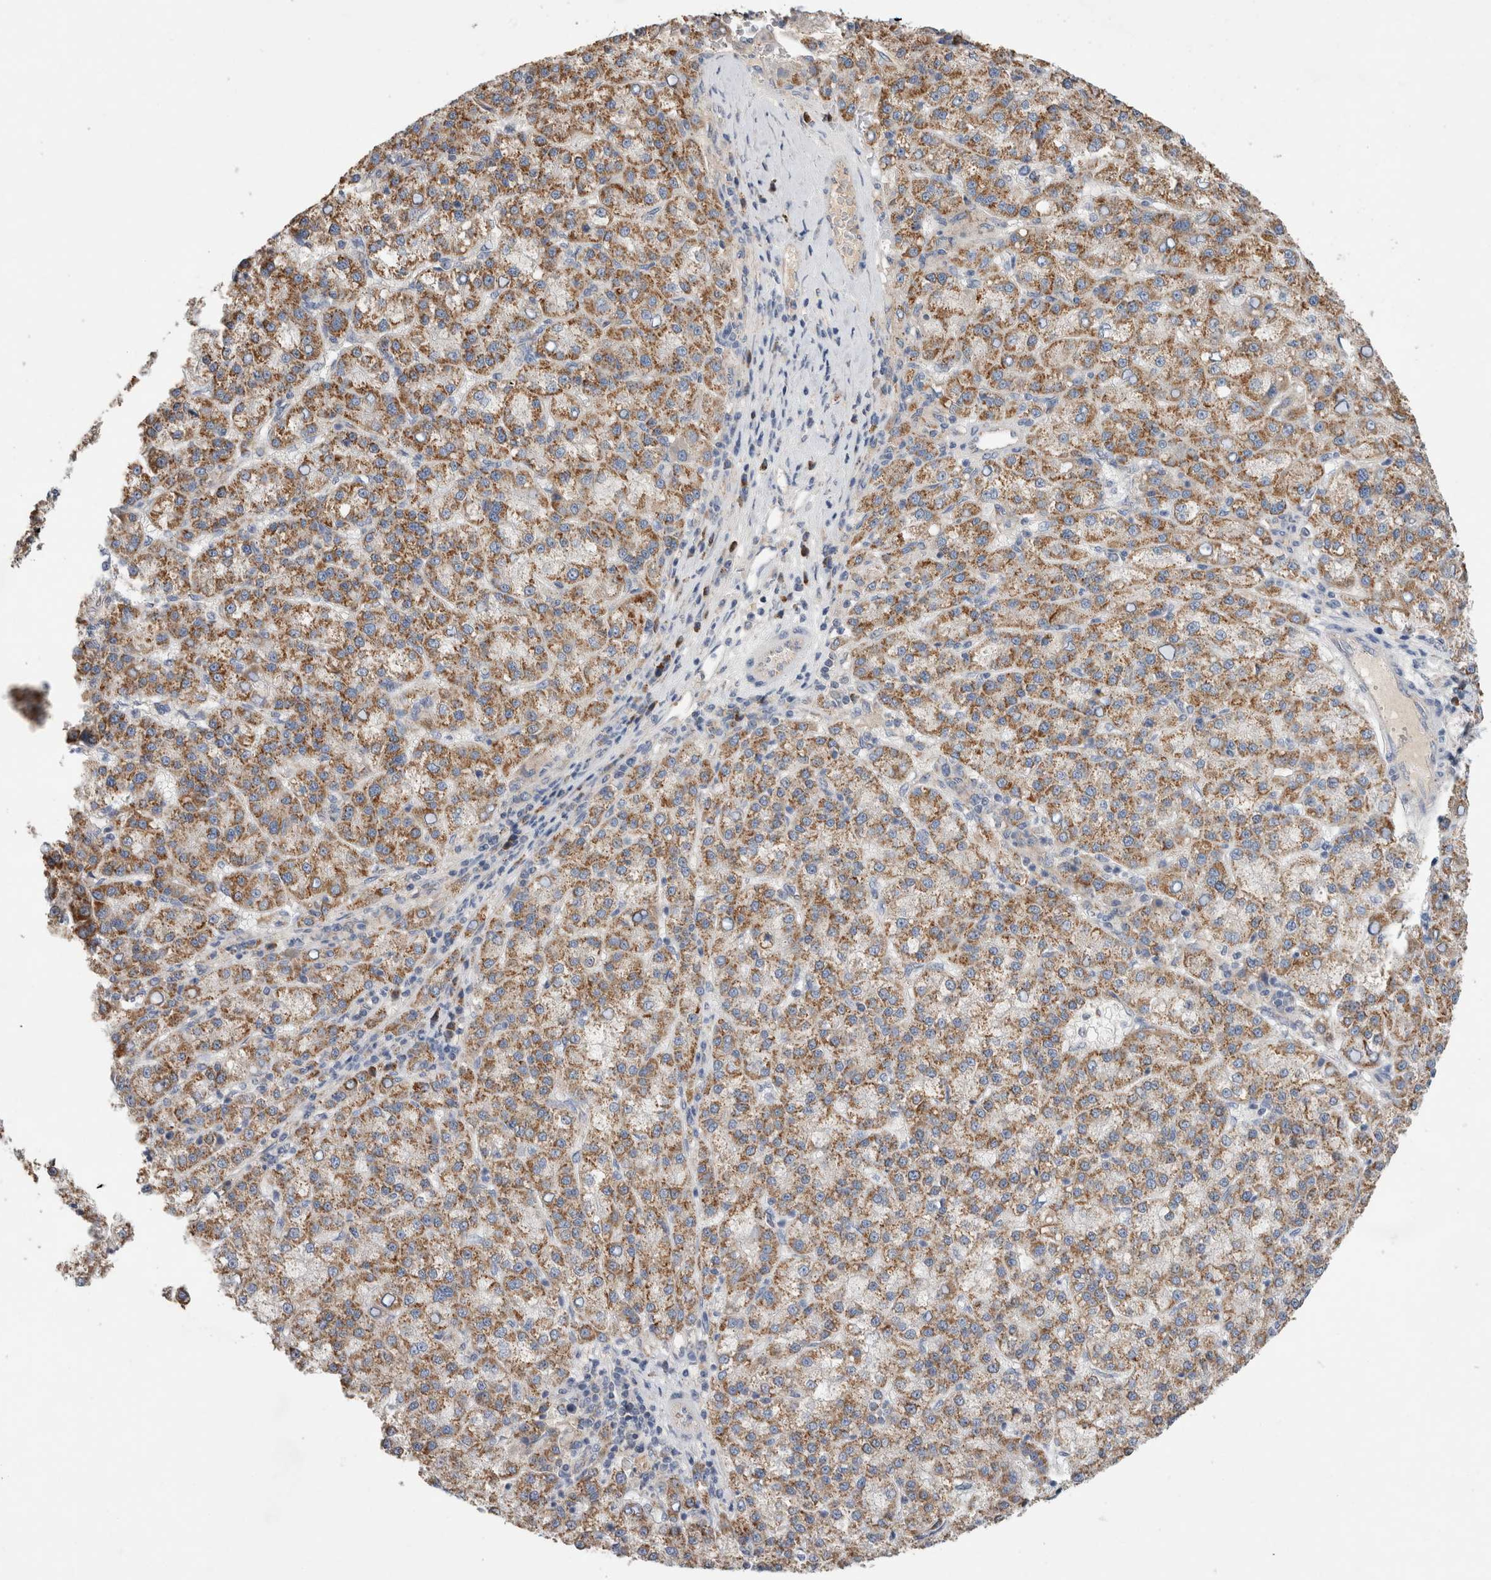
{"staining": {"intensity": "moderate", "quantity": ">75%", "location": "cytoplasmic/membranous"}, "tissue": "liver cancer", "cell_type": "Tumor cells", "image_type": "cancer", "snomed": [{"axis": "morphology", "description": "Carcinoma, Hepatocellular, NOS"}, {"axis": "topography", "description": "Liver"}], "caption": "Liver cancer (hepatocellular carcinoma) stained with a brown dye reveals moderate cytoplasmic/membranous positive expression in approximately >75% of tumor cells.", "gene": "IARS2", "patient": {"sex": "female", "age": 58}}